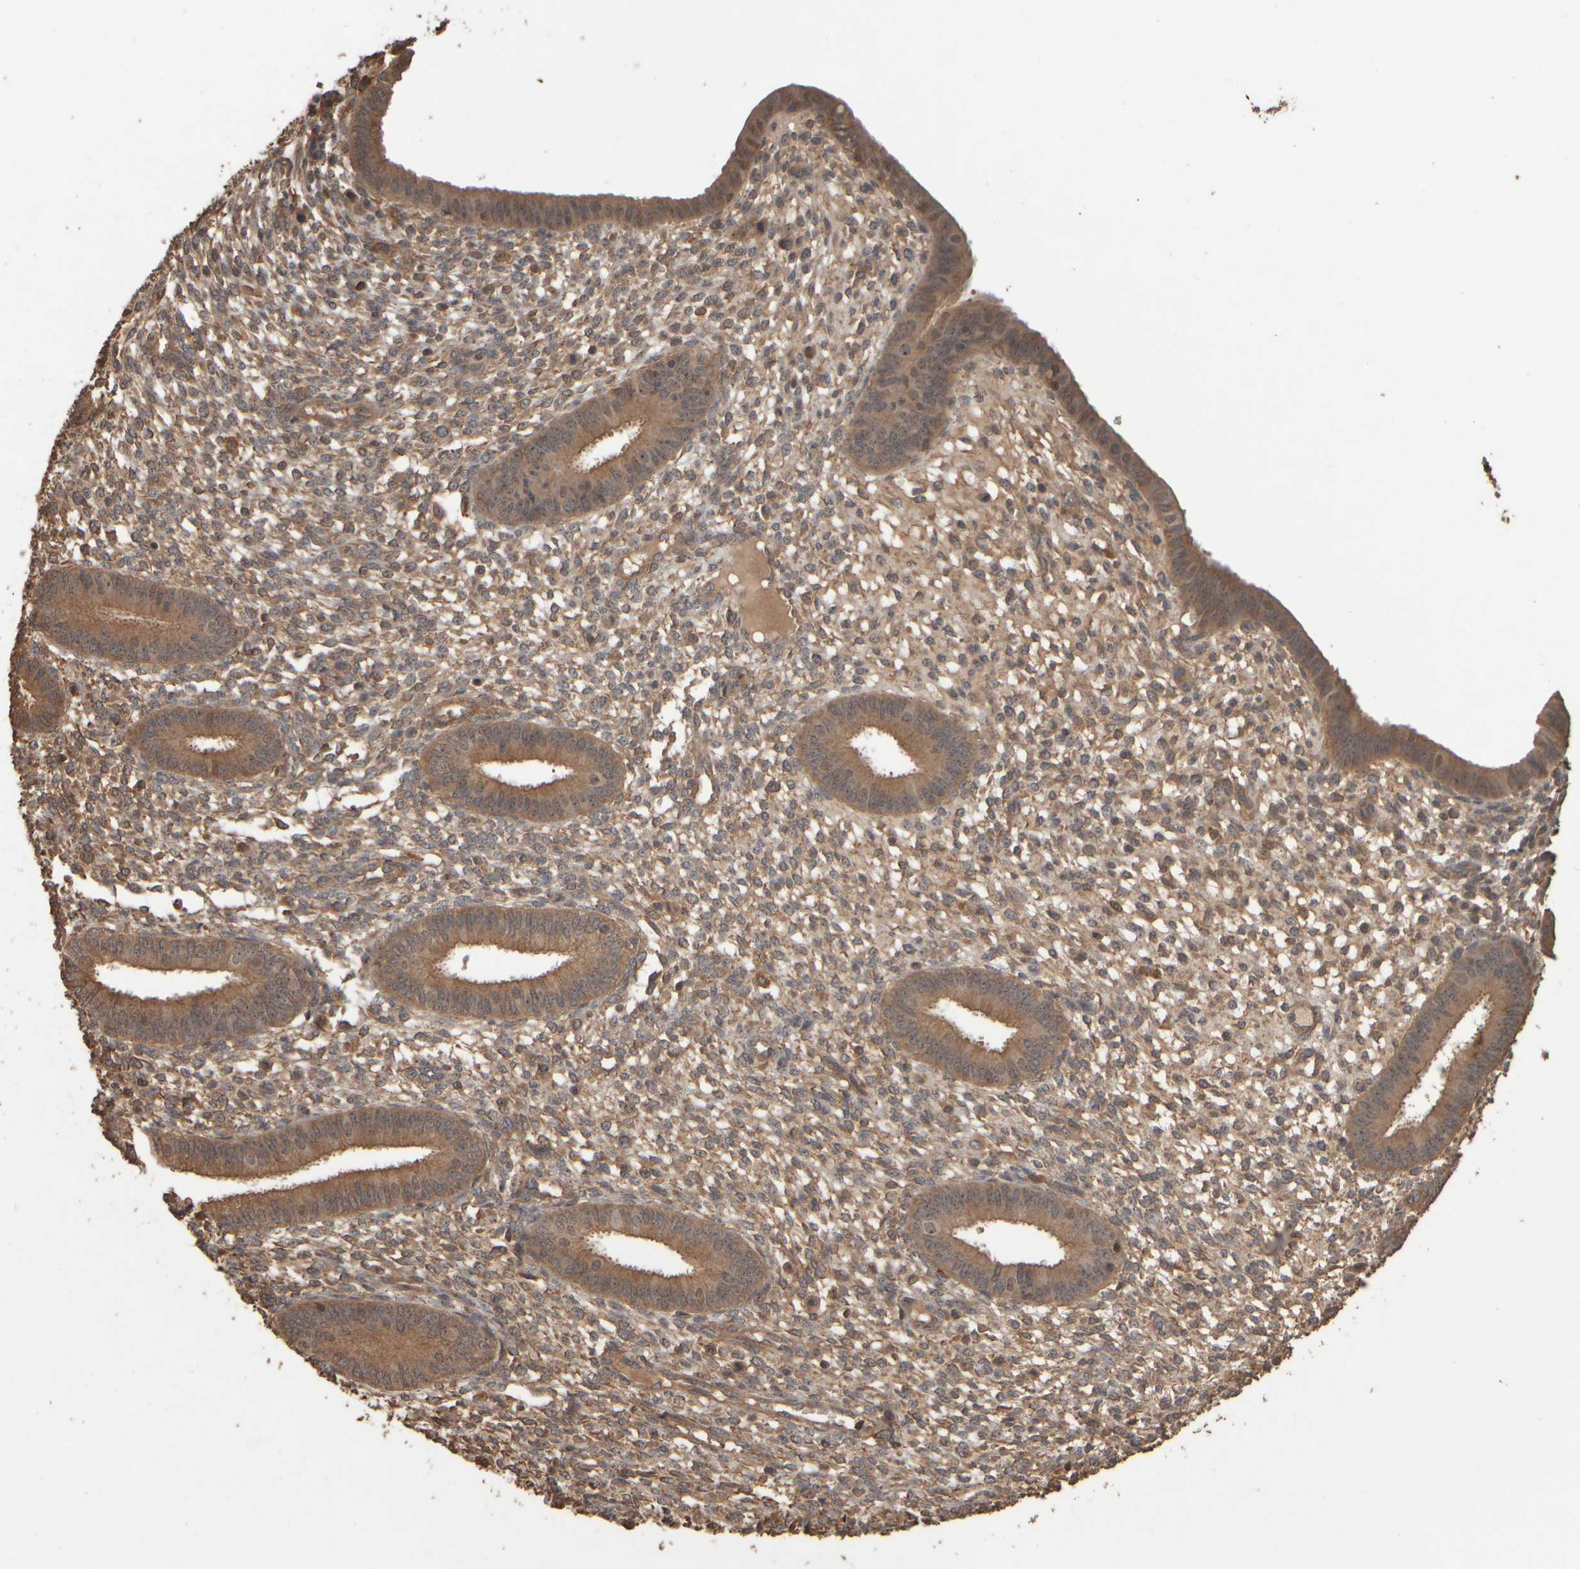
{"staining": {"intensity": "moderate", "quantity": ">75%", "location": "cytoplasmic/membranous,nuclear"}, "tissue": "endometrium", "cell_type": "Cells in endometrial stroma", "image_type": "normal", "snomed": [{"axis": "morphology", "description": "Normal tissue, NOS"}, {"axis": "topography", "description": "Endometrium"}], "caption": "IHC (DAB) staining of unremarkable endometrium reveals moderate cytoplasmic/membranous,nuclear protein expression in about >75% of cells in endometrial stroma.", "gene": "SPHK1", "patient": {"sex": "female", "age": 46}}